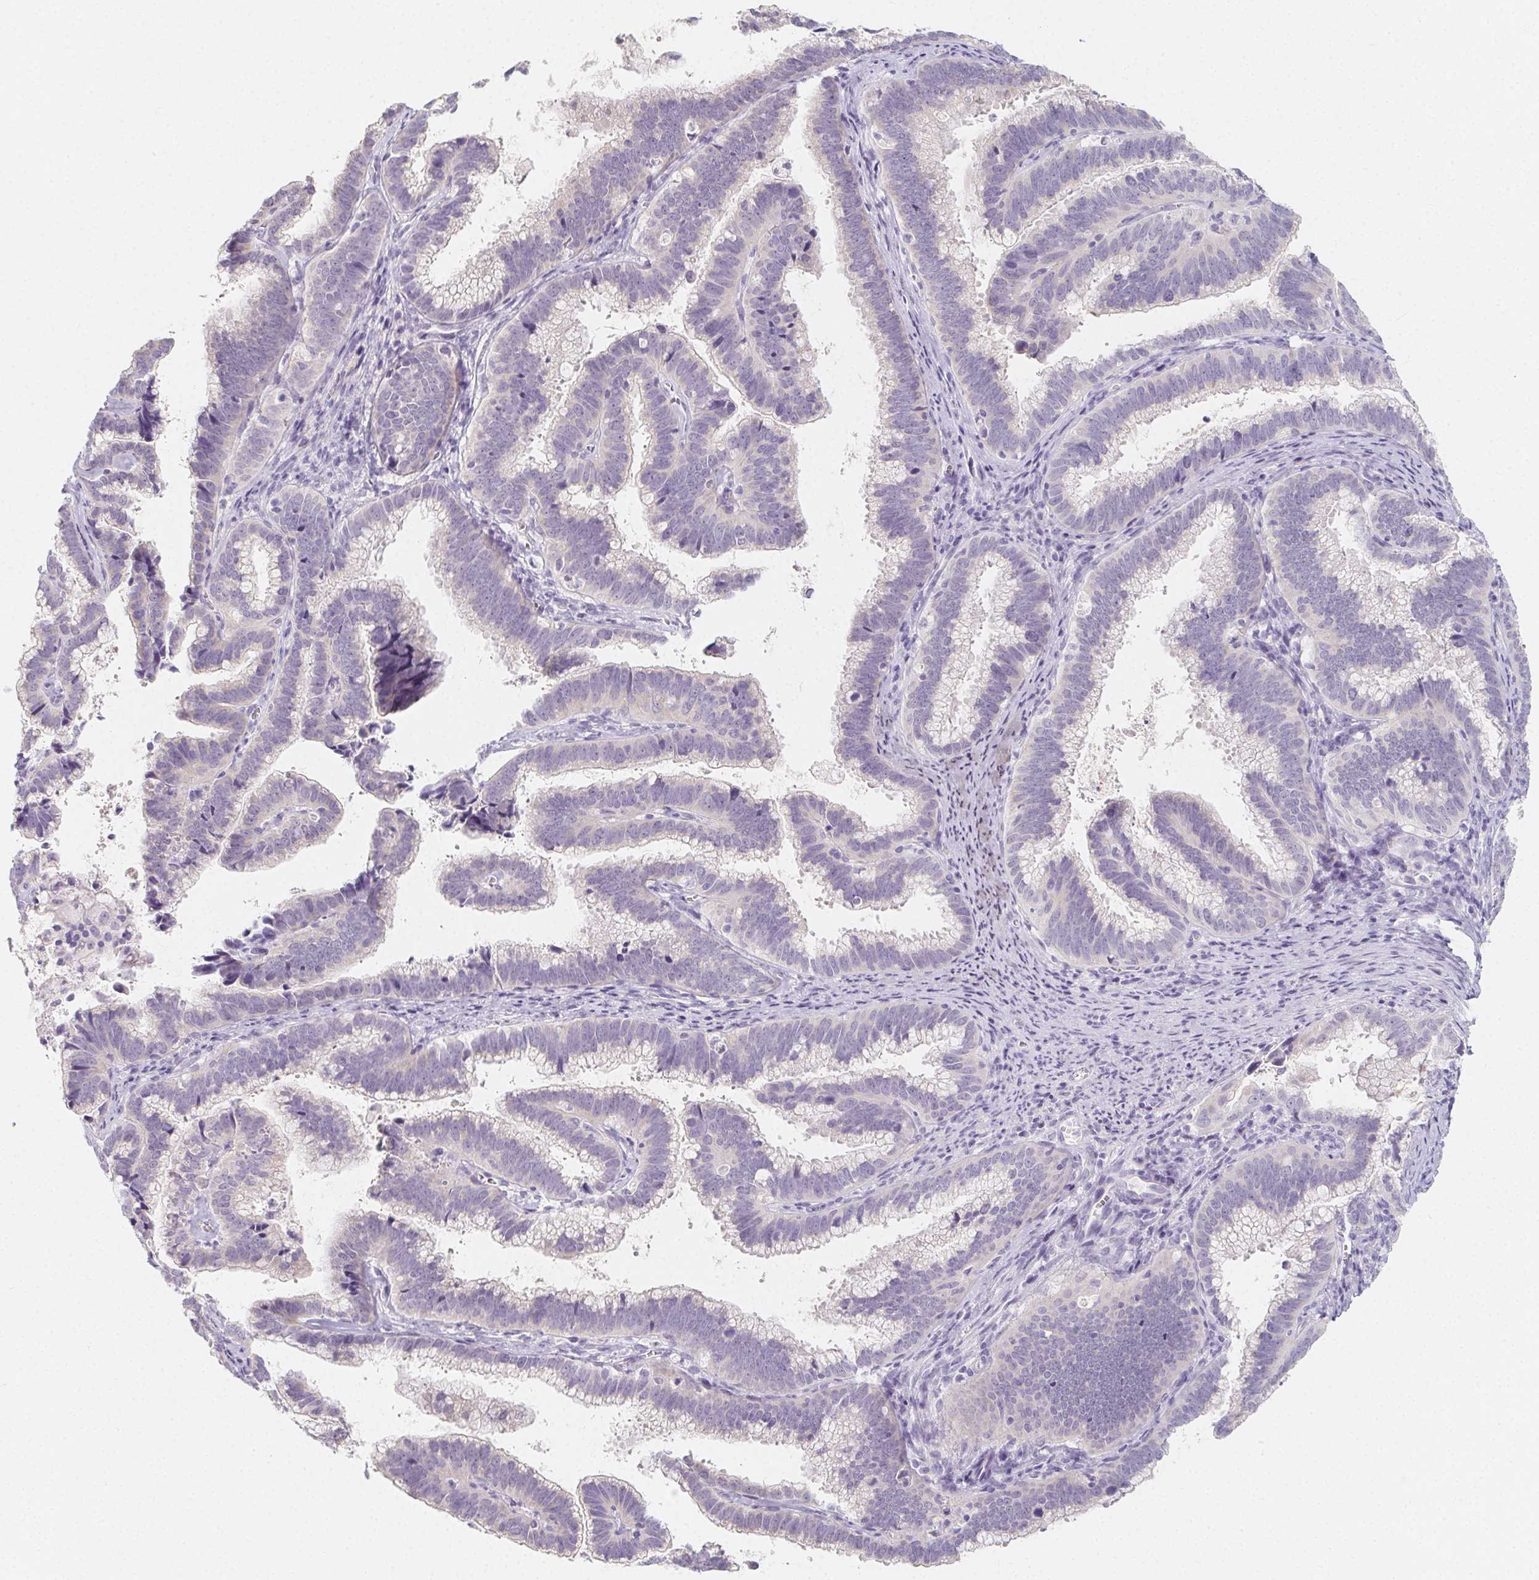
{"staining": {"intensity": "negative", "quantity": "none", "location": "none"}, "tissue": "cervical cancer", "cell_type": "Tumor cells", "image_type": "cancer", "snomed": [{"axis": "morphology", "description": "Adenocarcinoma, NOS"}, {"axis": "topography", "description": "Cervix"}], "caption": "There is no significant staining in tumor cells of cervical cancer (adenocarcinoma).", "gene": "GLIPR1L1", "patient": {"sex": "female", "age": 61}}